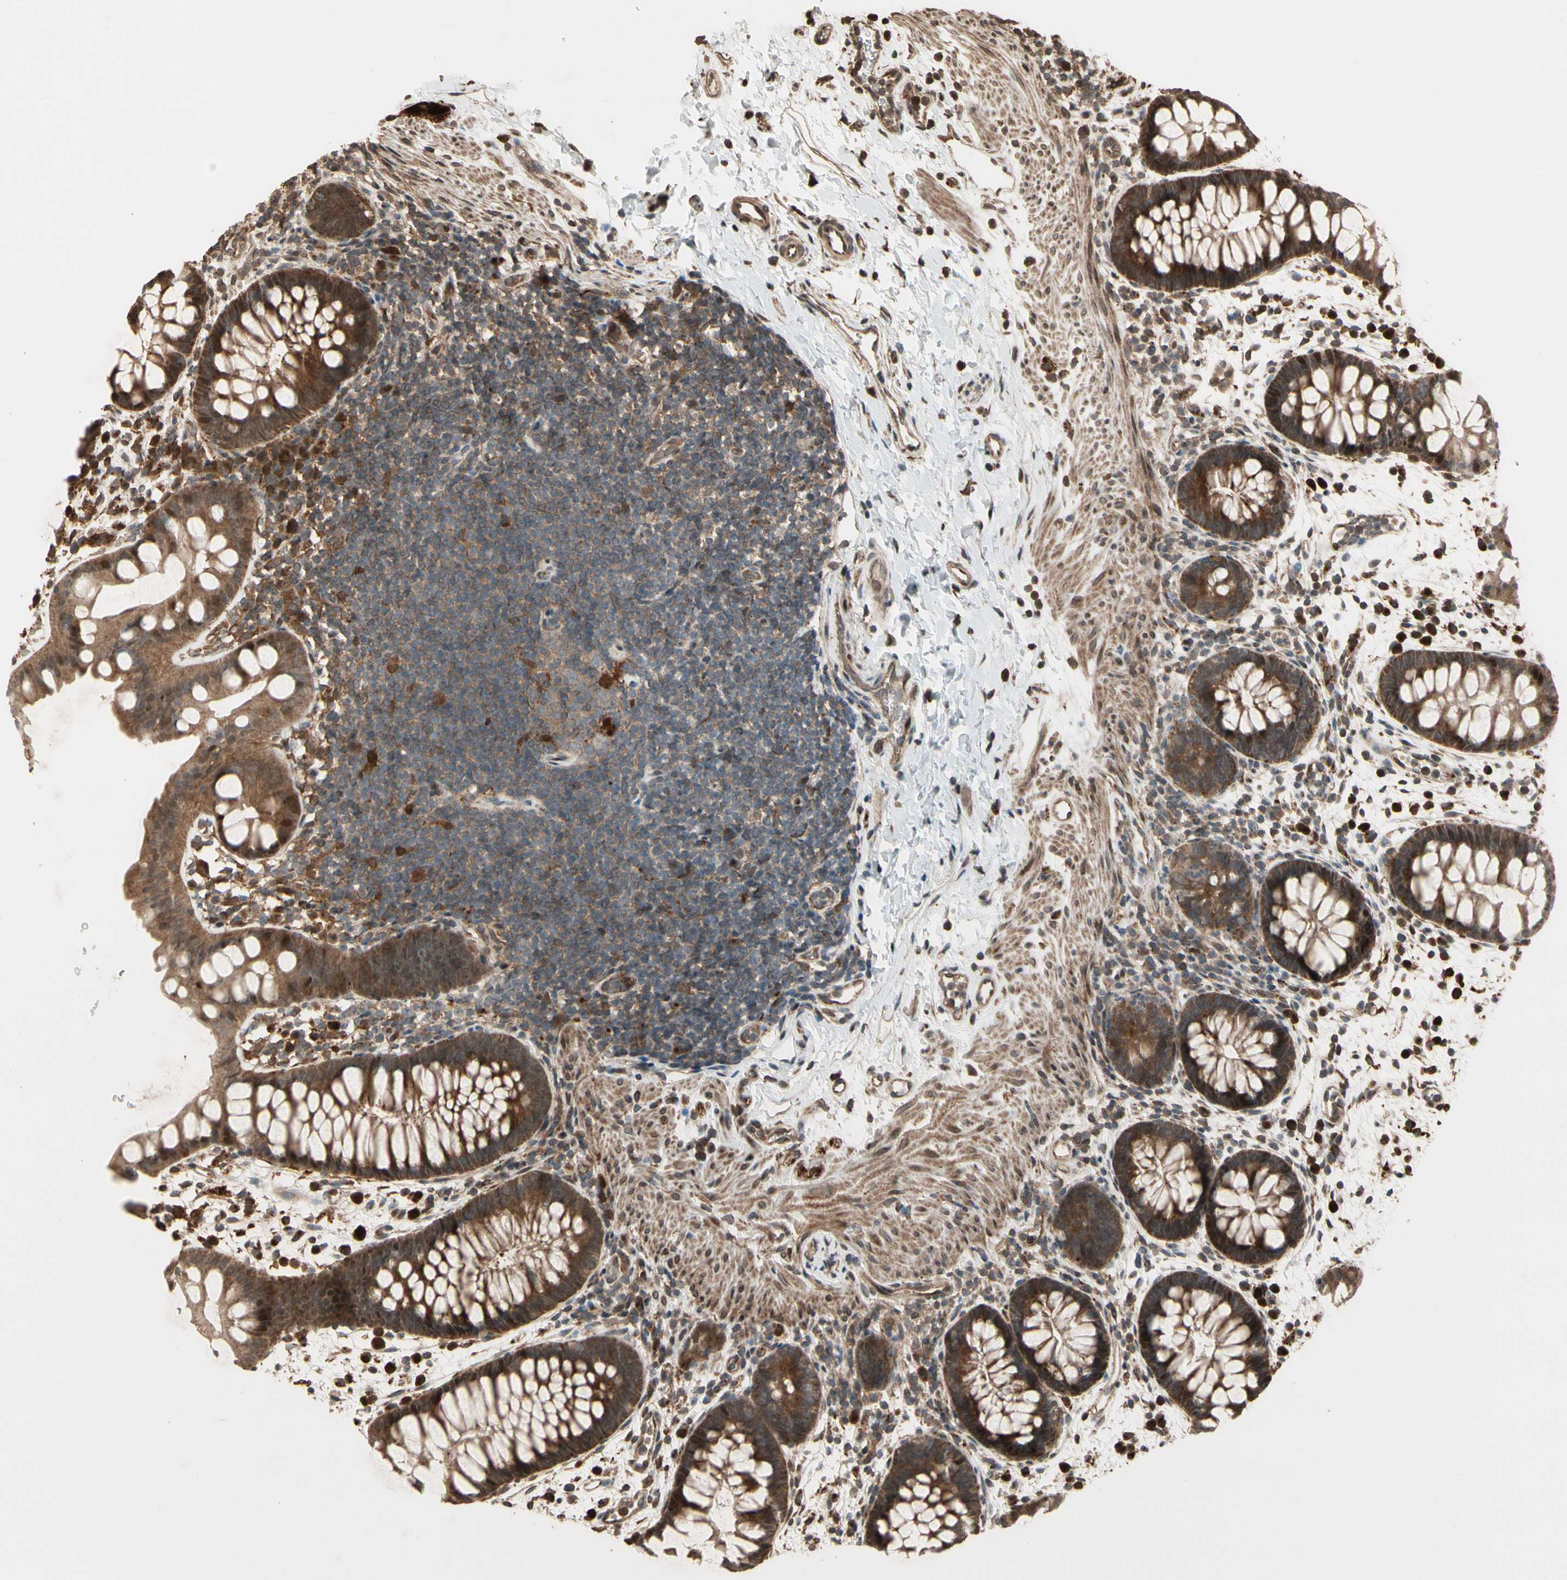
{"staining": {"intensity": "weak", "quantity": ">75%", "location": "cytoplasmic/membranous"}, "tissue": "rectum", "cell_type": "Glandular cells", "image_type": "normal", "snomed": [{"axis": "morphology", "description": "Normal tissue, NOS"}, {"axis": "topography", "description": "Rectum"}], "caption": "Normal rectum demonstrates weak cytoplasmic/membranous positivity in approximately >75% of glandular cells.", "gene": "CSF1R", "patient": {"sex": "female", "age": 24}}